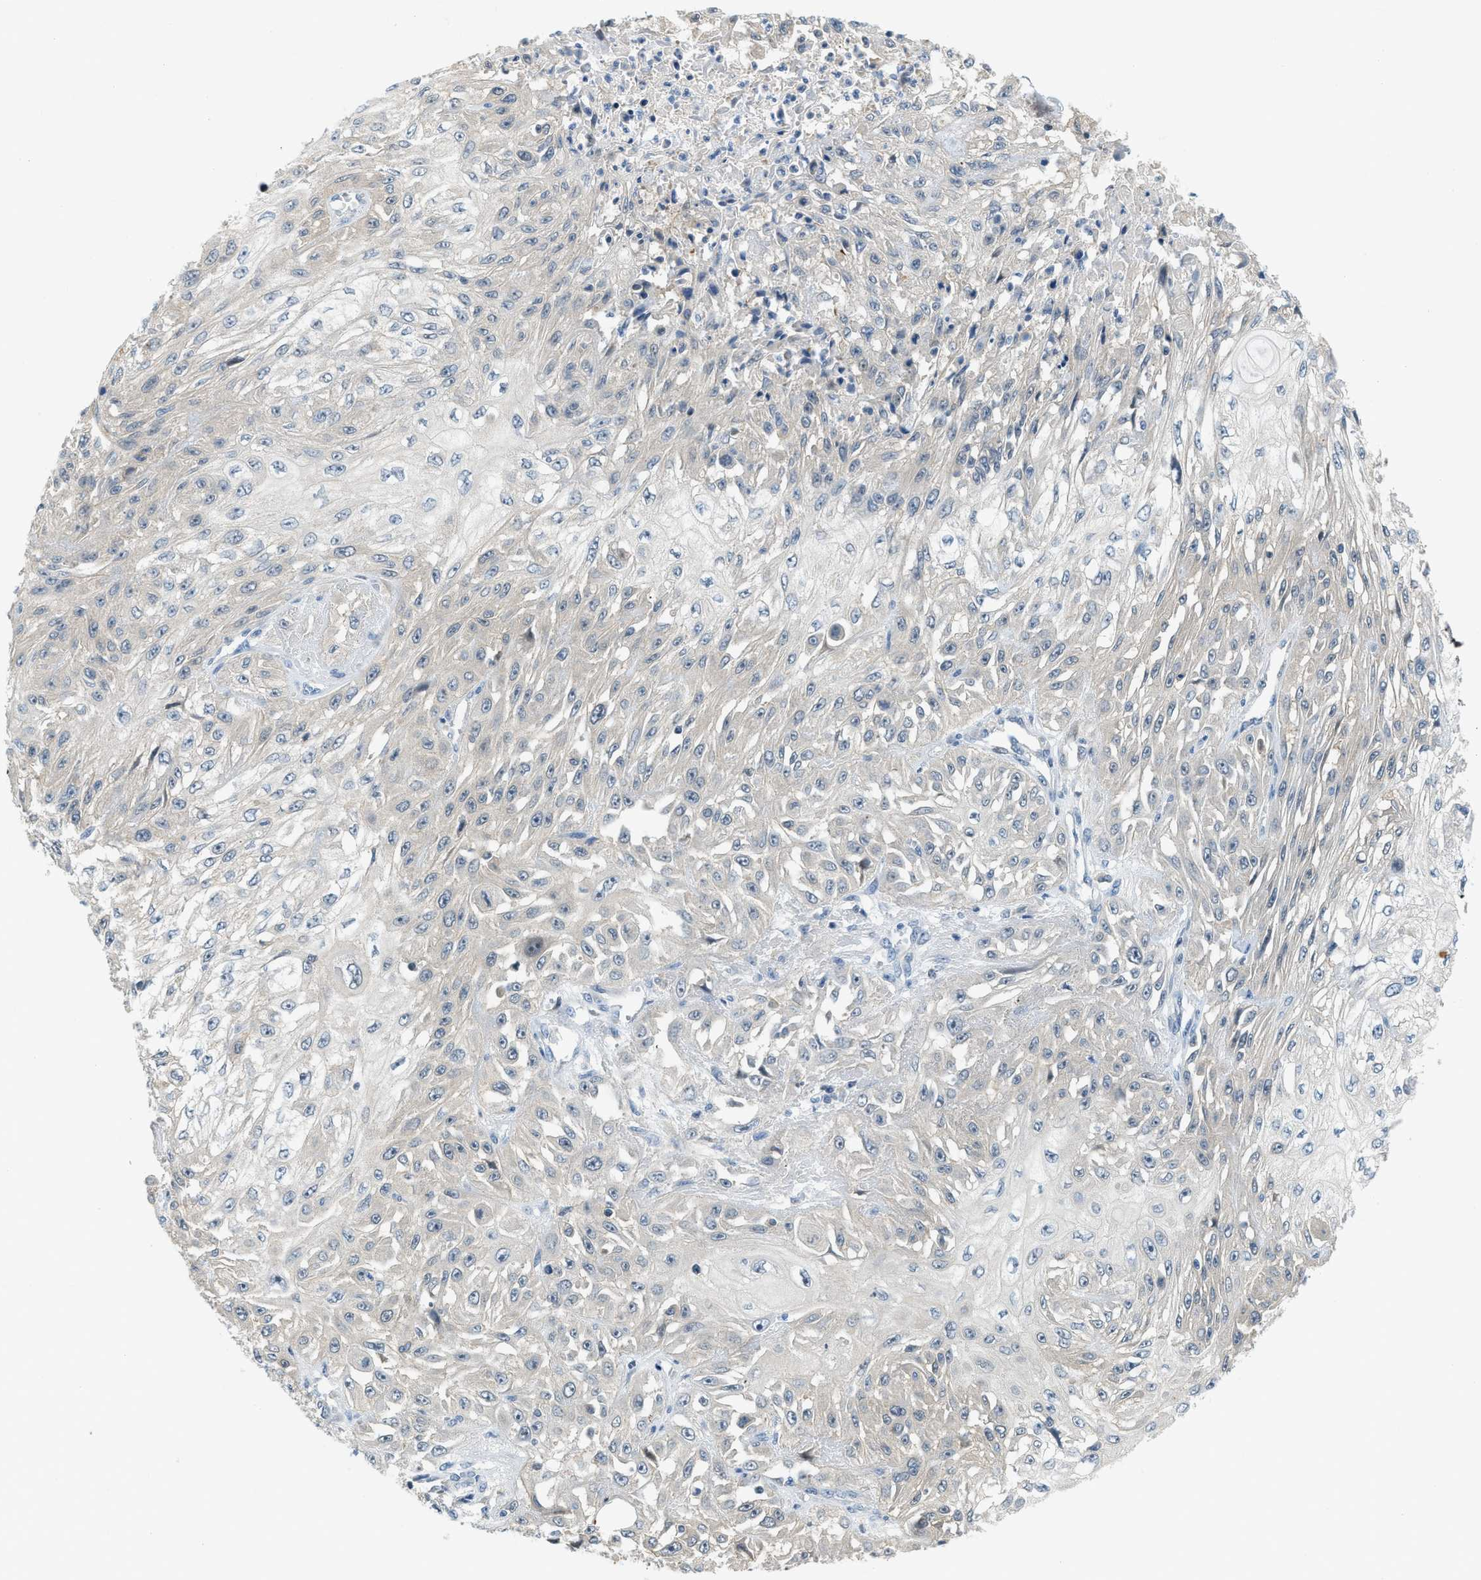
{"staining": {"intensity": "negative", "quantity": "none", "location": "none"}, "tissue": "skin cancer", "cell_type": "Tumor cells", "image_type": "cancer", "snomed": [{"axis": "morphology", "description": "Squamous cell carcinoma, NOS"}, {"axis": "morphology", "description": "Squamous cell carcinoma, metastatic, NOS"}, {"axis": "topography", "description": "Skin"}, {"axis": "topography", "description": "Lymph node"}], "caption": "Immunohistochemical staining of human skin cancer shows no significant expression in tumor cells. Nuclei are stained in blue.", "gene": "NME8", "patient": {"sex": "male", "age": 75}}